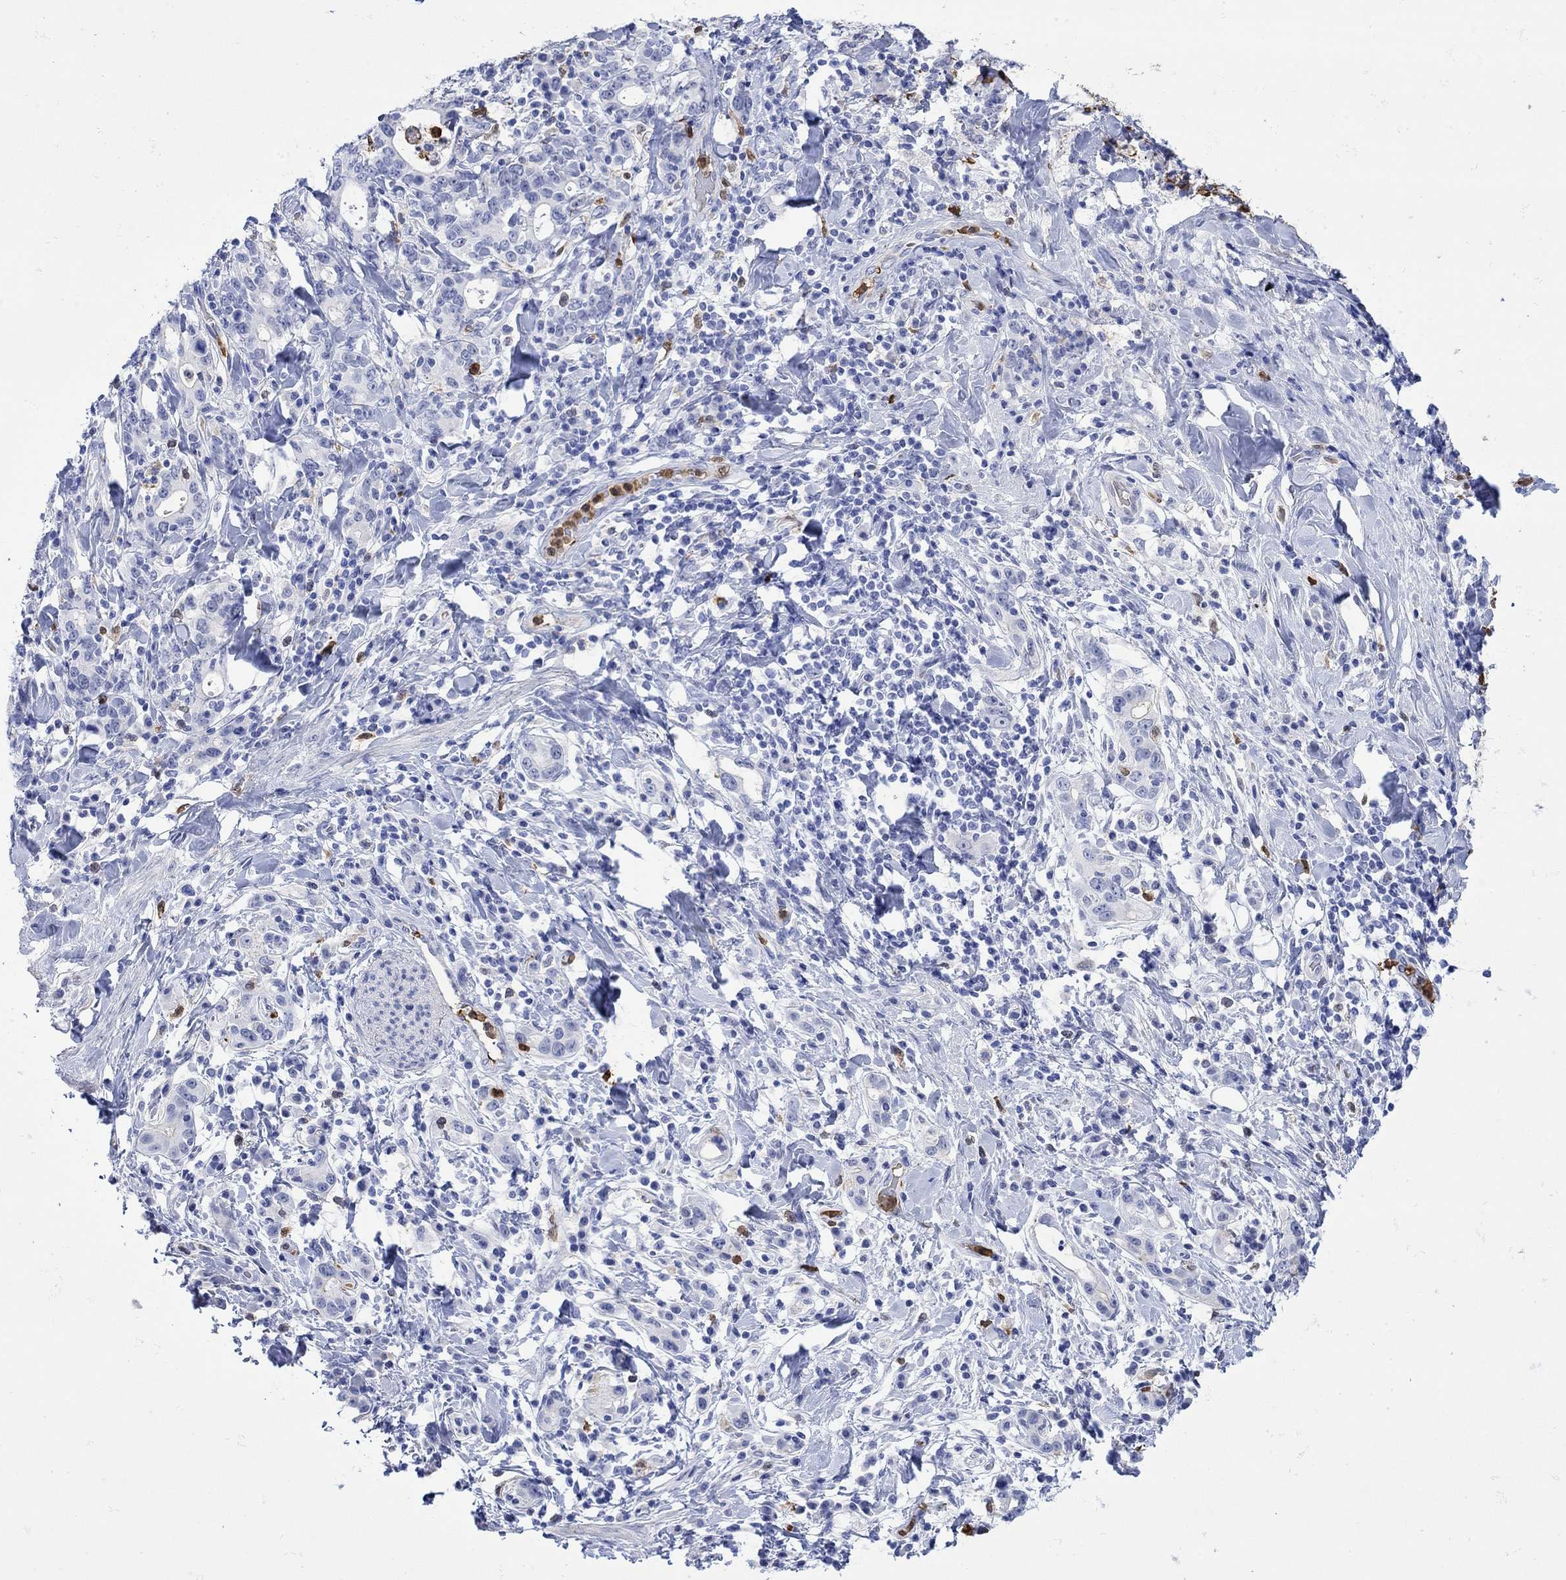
{"staining": {"intensity": "negative", "quantity": "none", "location": "none"}, "tissue": "stomach cancer", "cell_type": "Tumor cells", "image_type": "cancer", "snomed": [{"axis": "morphology", "description": "Adenocarcinoma, NOS"}, {"axis": "topography", "description": "Stomach"}], "caption": "IHC of stomach adenocarcinoma shows no expression in tumor cells. (DAB (3,3'-diaminobenzidine) immunohistochemistry visualized using brightfield microscopy, high magnification).", "gene": "LINGO3", "patient": {"sex": "male", "age": 79}}